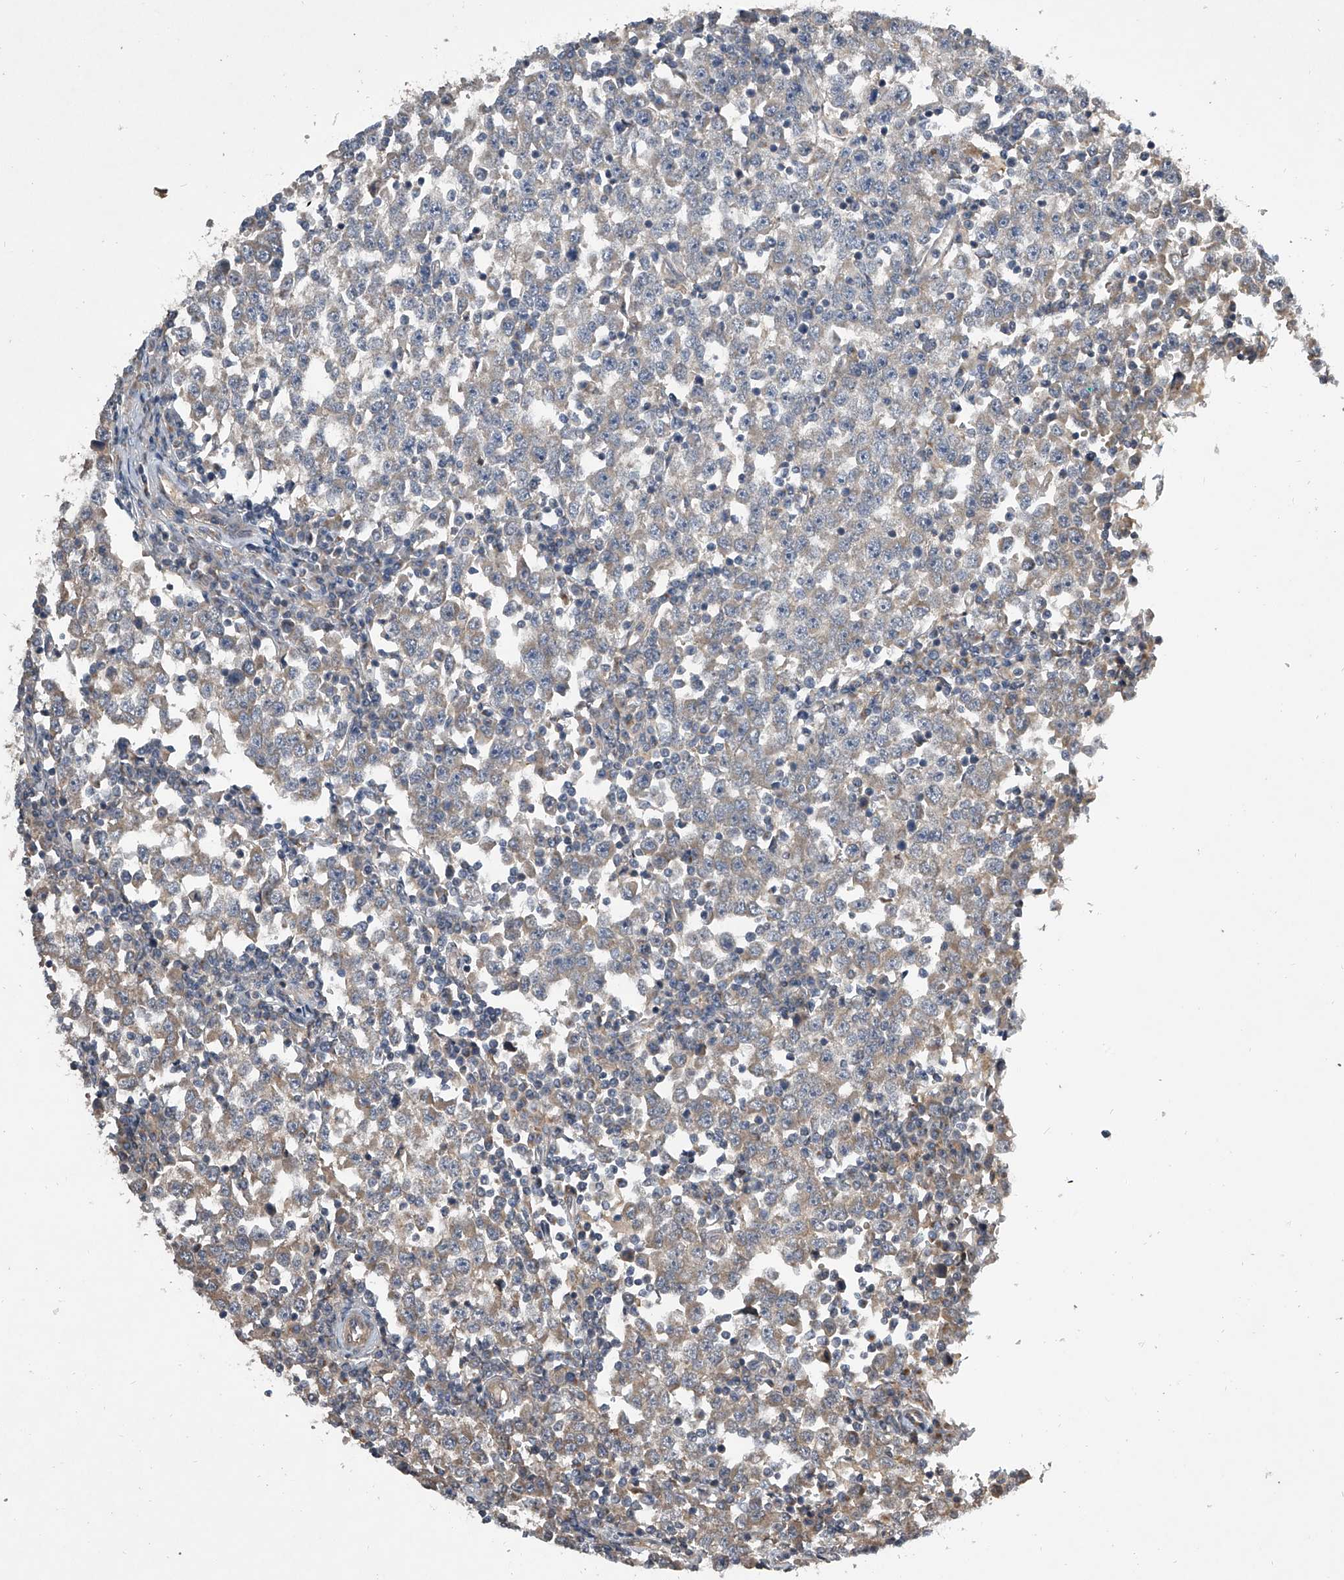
{"staining": {"intensity": "weak", "quantity": "<25%", "location": "cytoplasmic/membranous"}, "tissue": "testis cancer", "cell_type": "Tumor cells", "image_type": "cancer", "snomed": [{"axis": "morphology", "description": "Seminoma, NOS"}, {"axis": "topography", "description": "Testis"}], "caption": "High power microscopy photomicrograph of an immunohistochemistry (IHC) micrograph of testis cancer, revealing no significant staining in tumor cells.", "gene": "NFS1", "patient": {"sex": "male", "age": 65}}